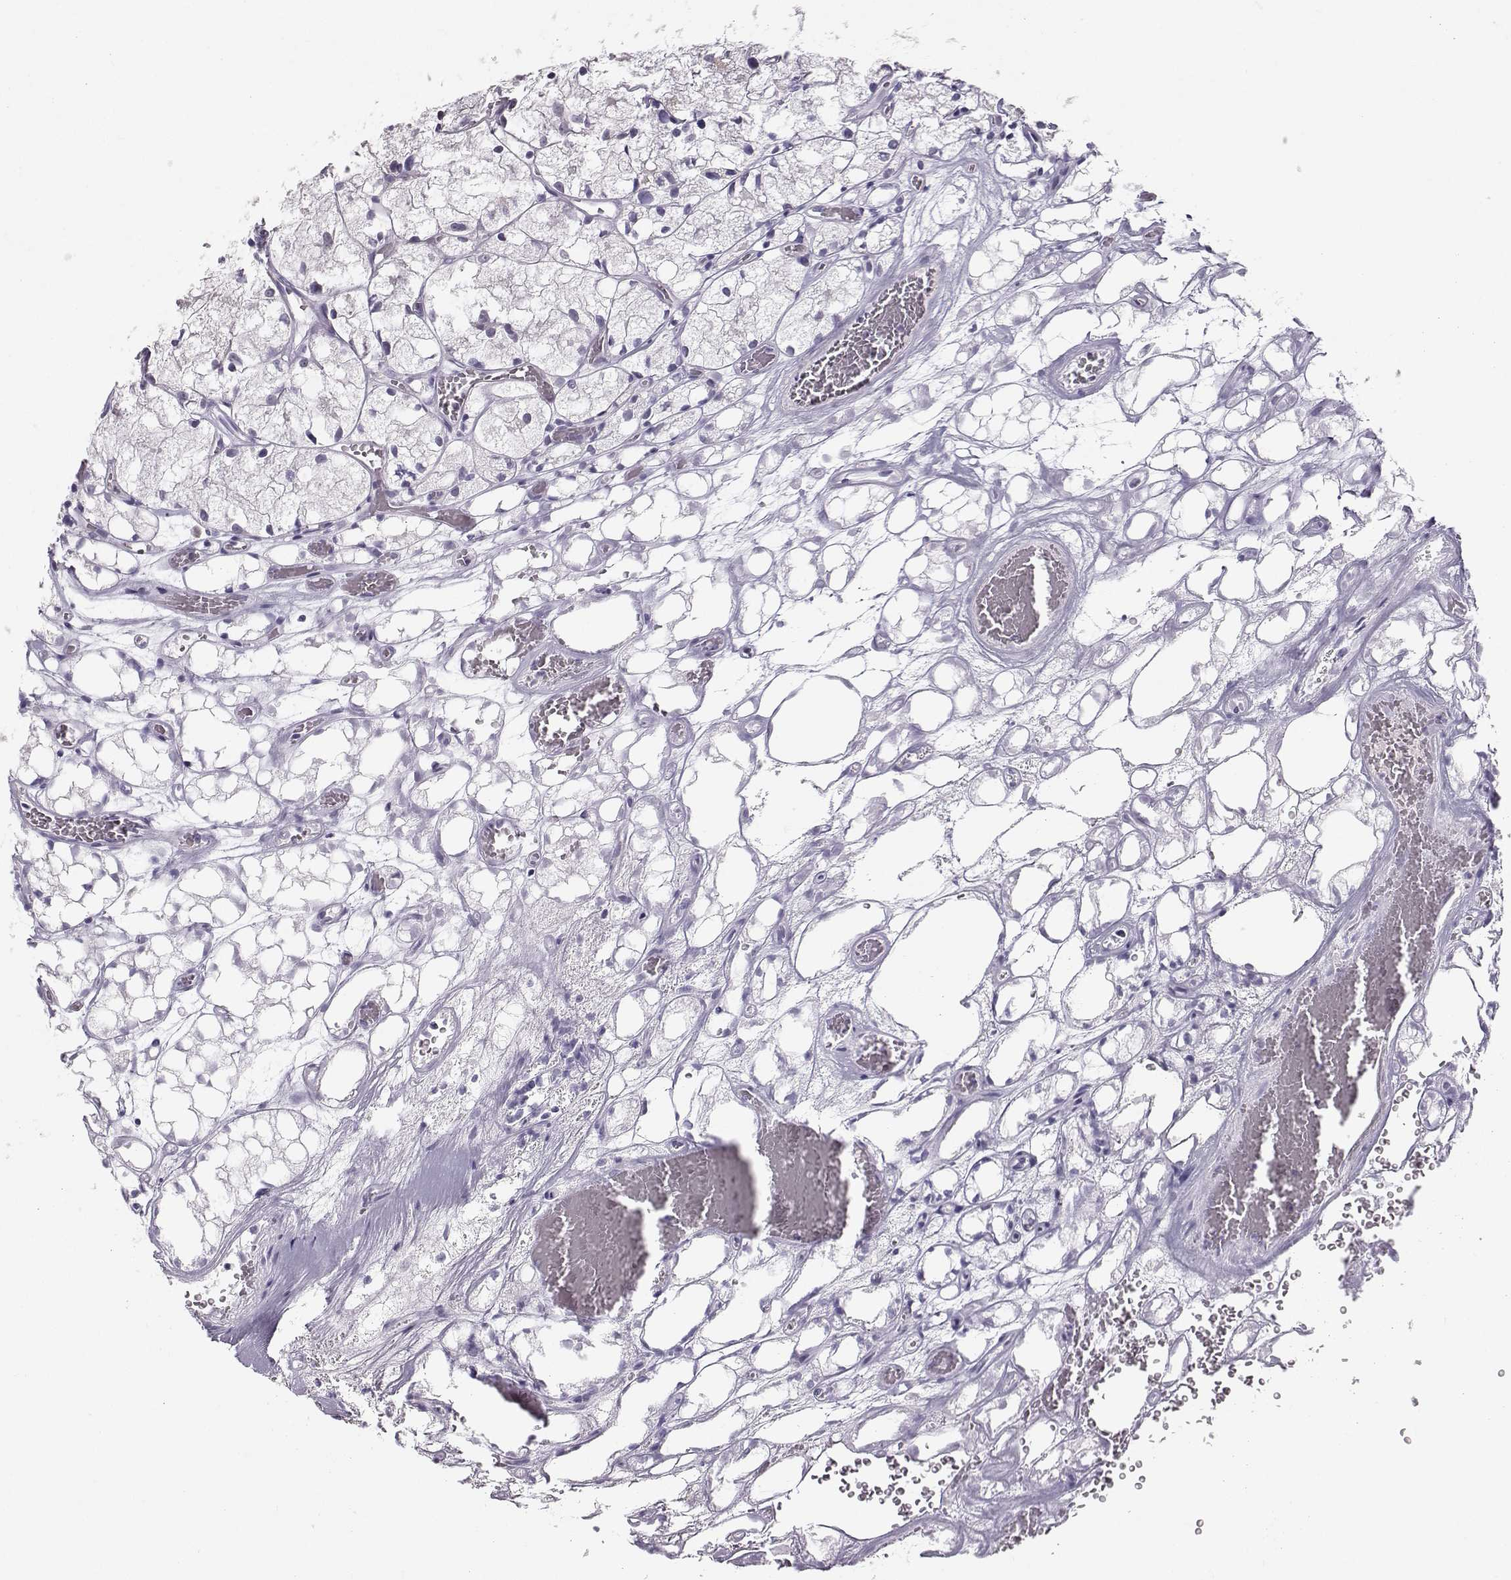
{"staining": {"intensity": "negative", "quantity": "none", "location": "none"}, "tissue": "renal cancer", "cell_type": "Tumor cells", "image_type": "cancer", "snomed": [{"axis": "morphology", "description": "Adenocarcinoma, NOS"}, {"axis": "topography", "description": "Kidney"}], "caption": "Immunohistochemical staining of human renal cancer exhibits no significant staining in tumor cells.", "gene": "DNAAF1", "patient": {"sex": "female", "age": 69}}